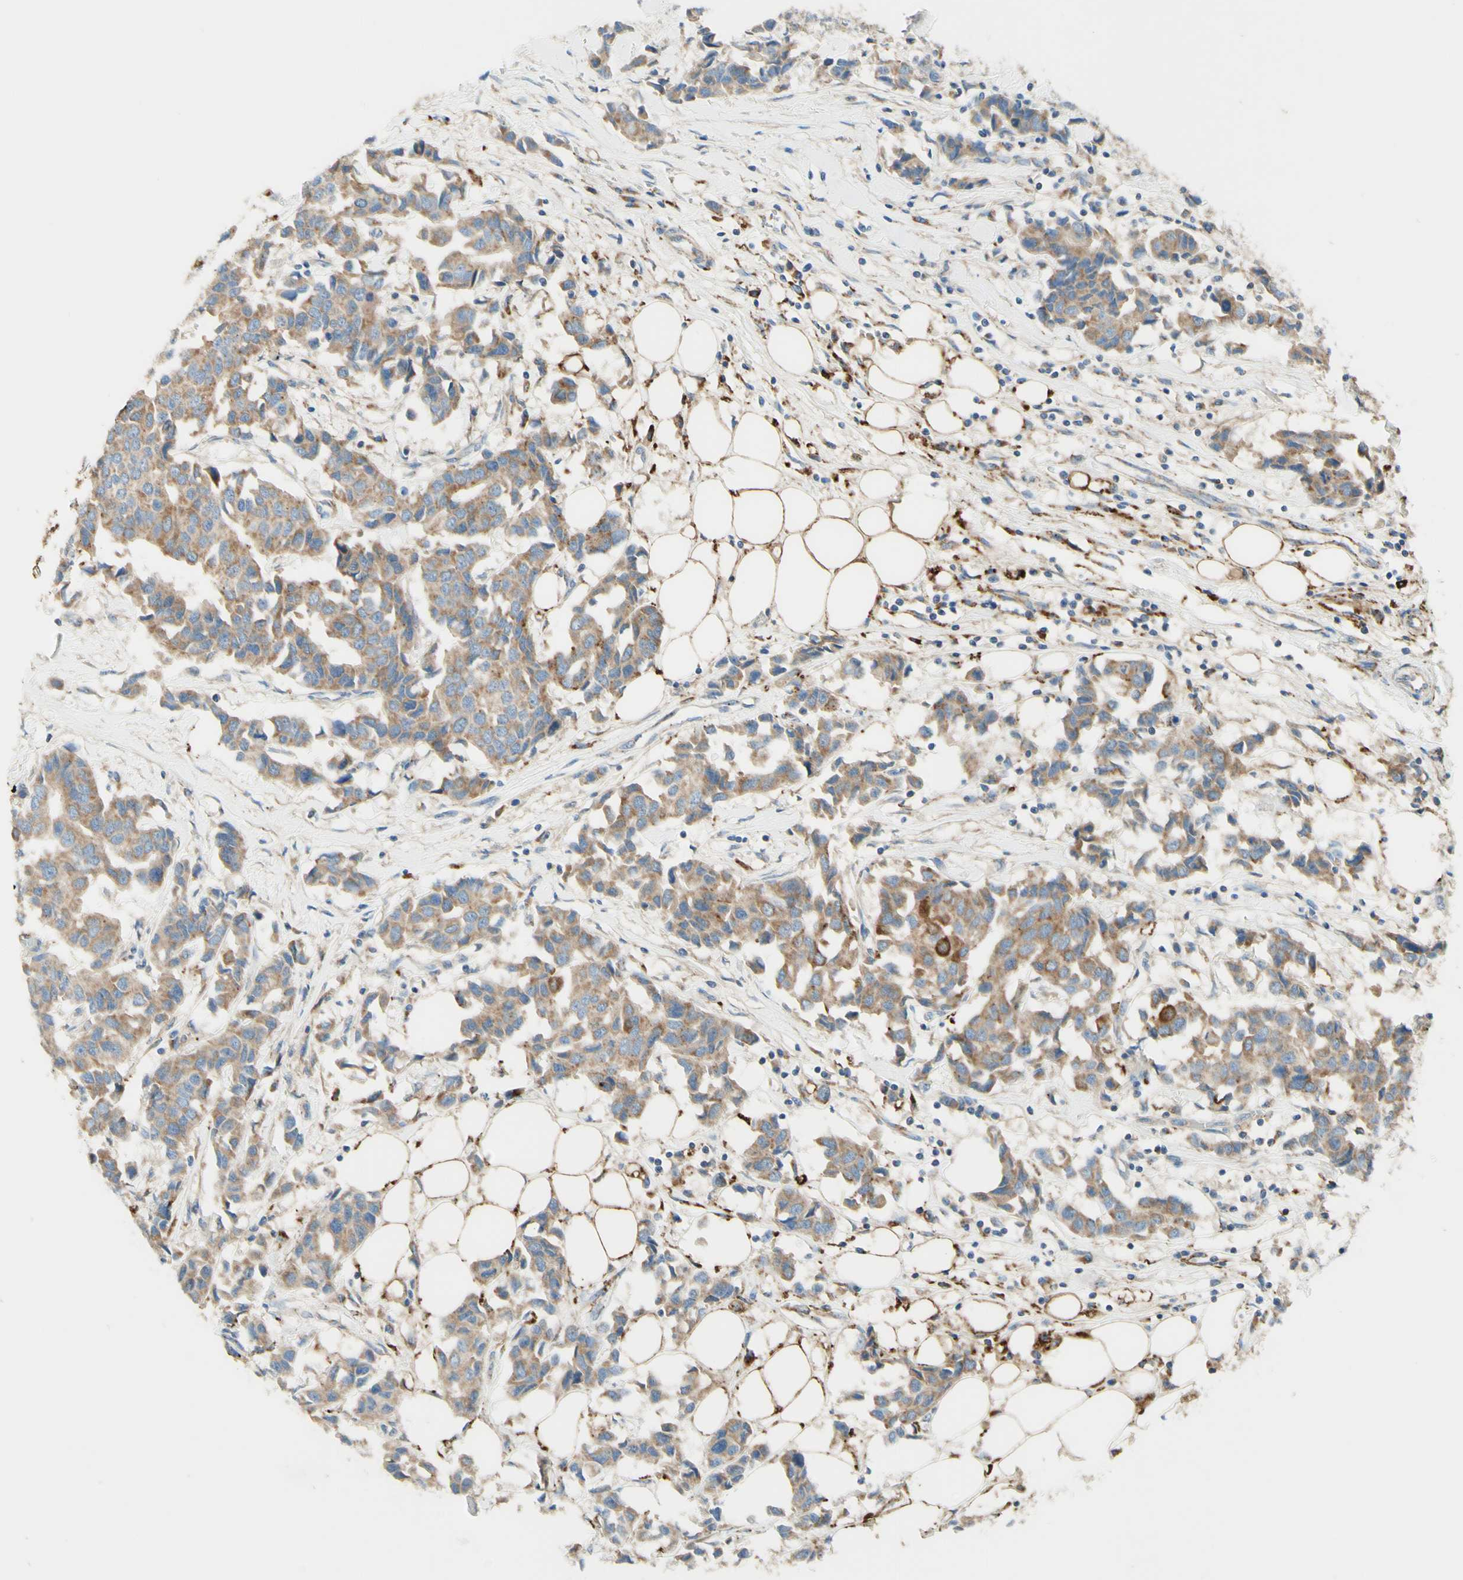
{"staining": {"intensity": "moderate", "quantity": ">75%", "location": "cytoplasmic/membranous"}, "tissue": "breast cancer", "cell_type": "Tumor cells", "image_type": "cancer", "snomed": [{"axis": "morphology", "description": "Duct carcinoma"}, {"axis": "topography", "description": "Breast"}], "caption": "Immunohistochemistry micrograph of neoplastic tissue: human invasive ductal carcinoma (breast) stained using IHC exhibits medium levels of moderate protein expression localized specifically in the cytoplasmic/membranous of tumor cells, appearing as a cytoplasmic/membranous brown color.", "gene": "ARMC10", "patient": {"sex": "female", "age": 80}}